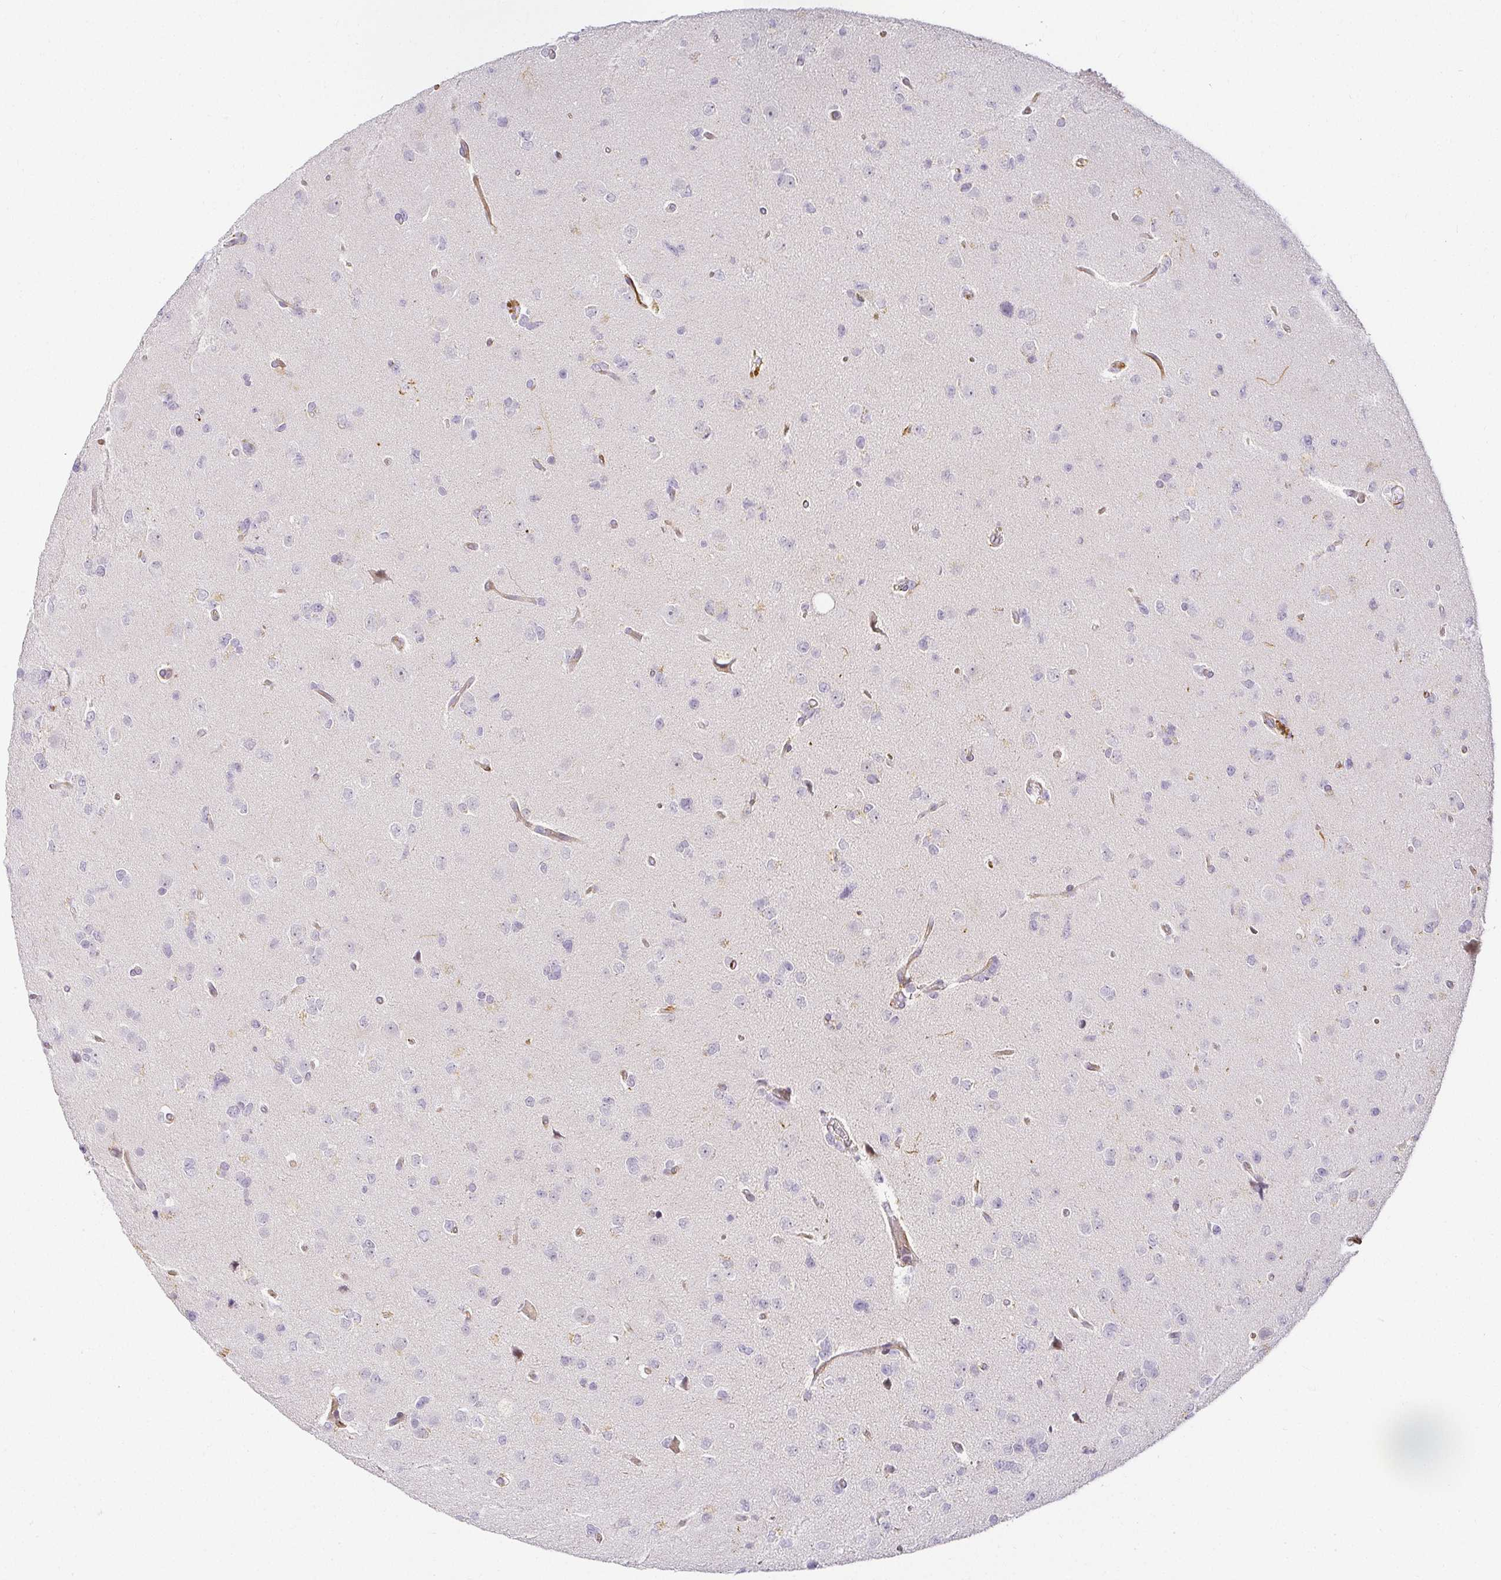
{"staining": {"intensity": "negative", "quantity": "none", "location": "none"}, "tissue": "glioma", "cell_type": "Tumor cells", "image_type": "cancer", "snomed": [{"axis": "morphology", "description": "Glioma, malignant, Low grade"}, {"axis": "topography", "description": "Brain"}], "caption": "Immunohistochemistry photomicrograph of neoplastic tissue: malignant glioma (low-grade) stained with DAB demonstrates no significant protein staining in tumor cells.", "gene": "ACAN", "patient": {"sex": "female", "age": 55}}